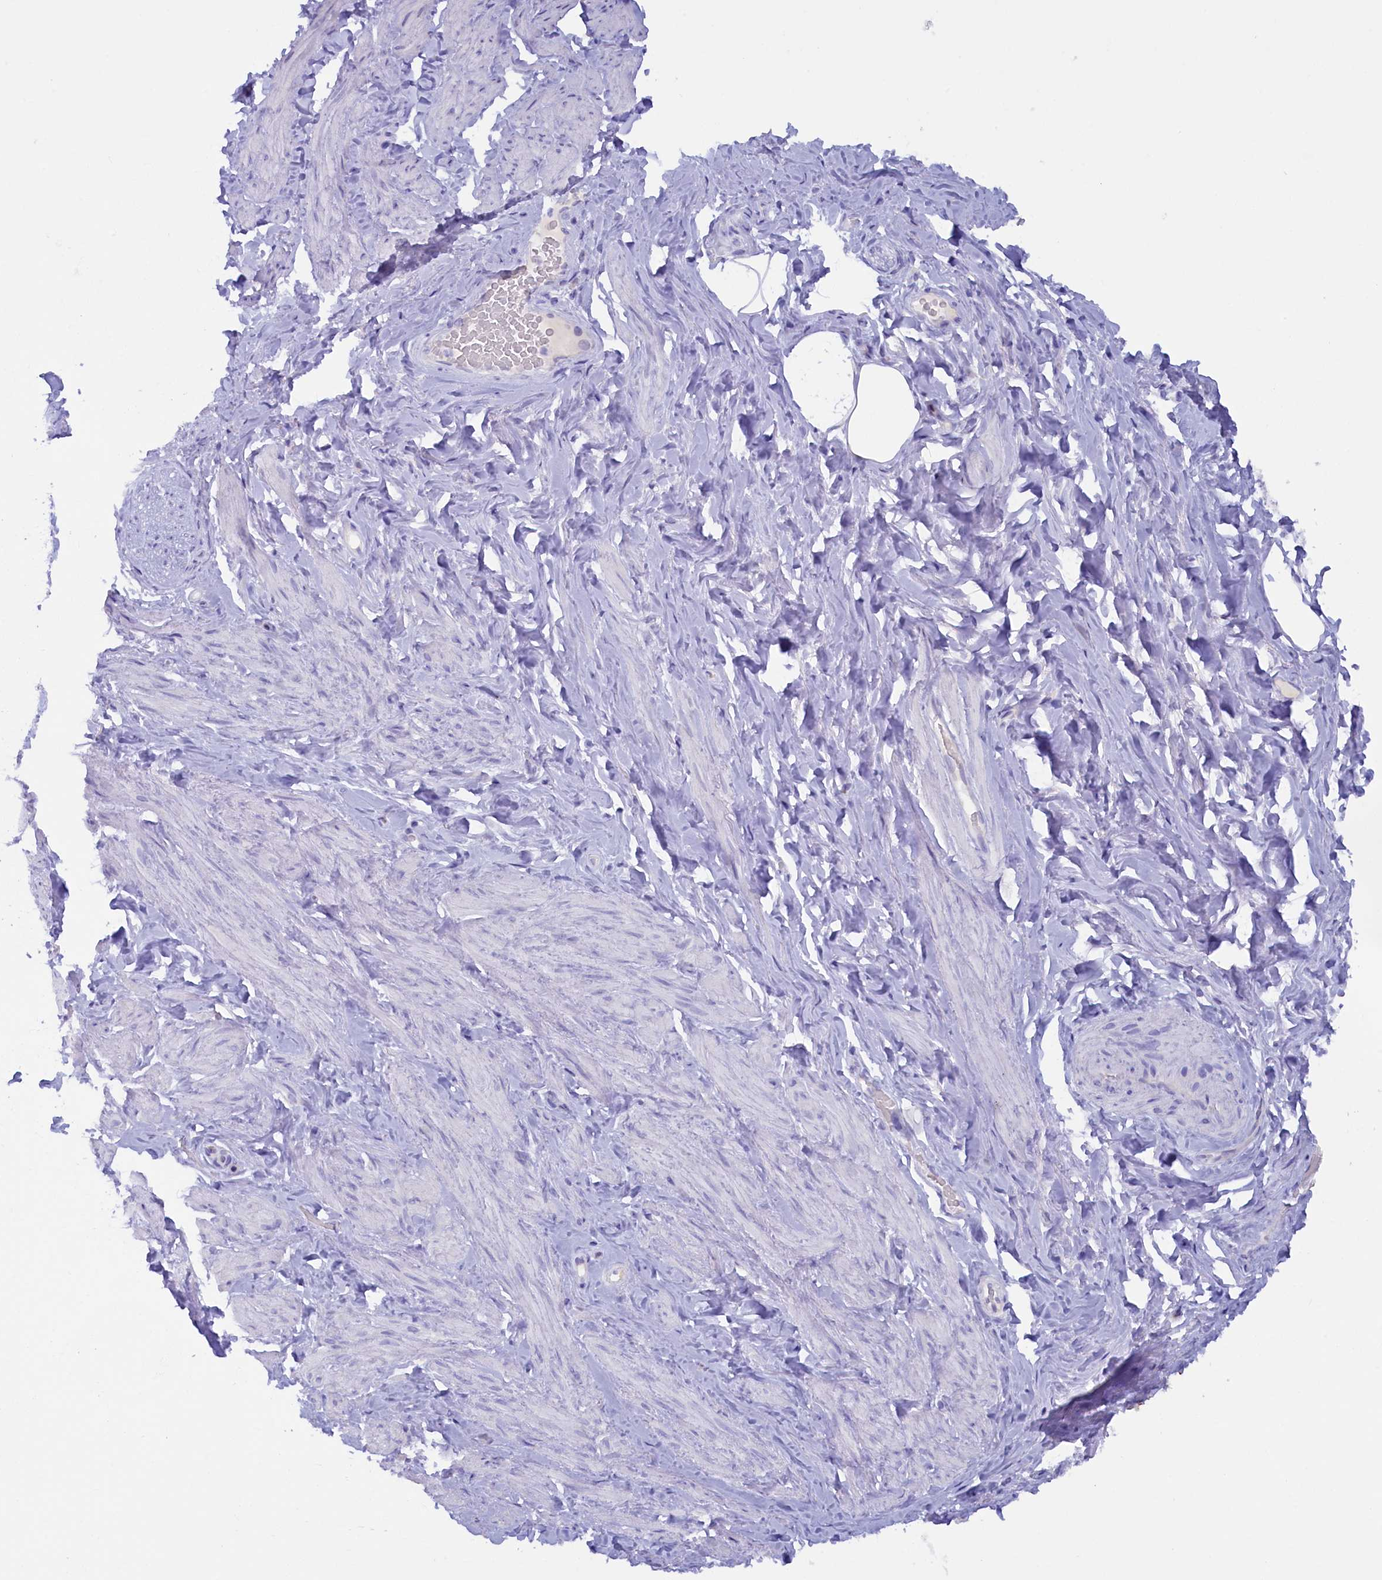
{"staining": {"intensity": "negative", "quantity": "none", "location": "none"}, "tissue": "smooth muscle", "cell_type": "Smooth muscle cells", "image_type": "normal", "snomed": [{"axis": "morphology", "description": "Normal tissue, NOS"}, {"axis": "topography", "description": "Smooth muscle"}, {"axis": "topography", "description": "Peripheral nerve tissue"}], "caption": "Micrograph shows no protein expression in smooth muscle cells of benign smooth muscle.", "gene": "ZSWIM4", "patient": {"sex": "male", "age": 69}}